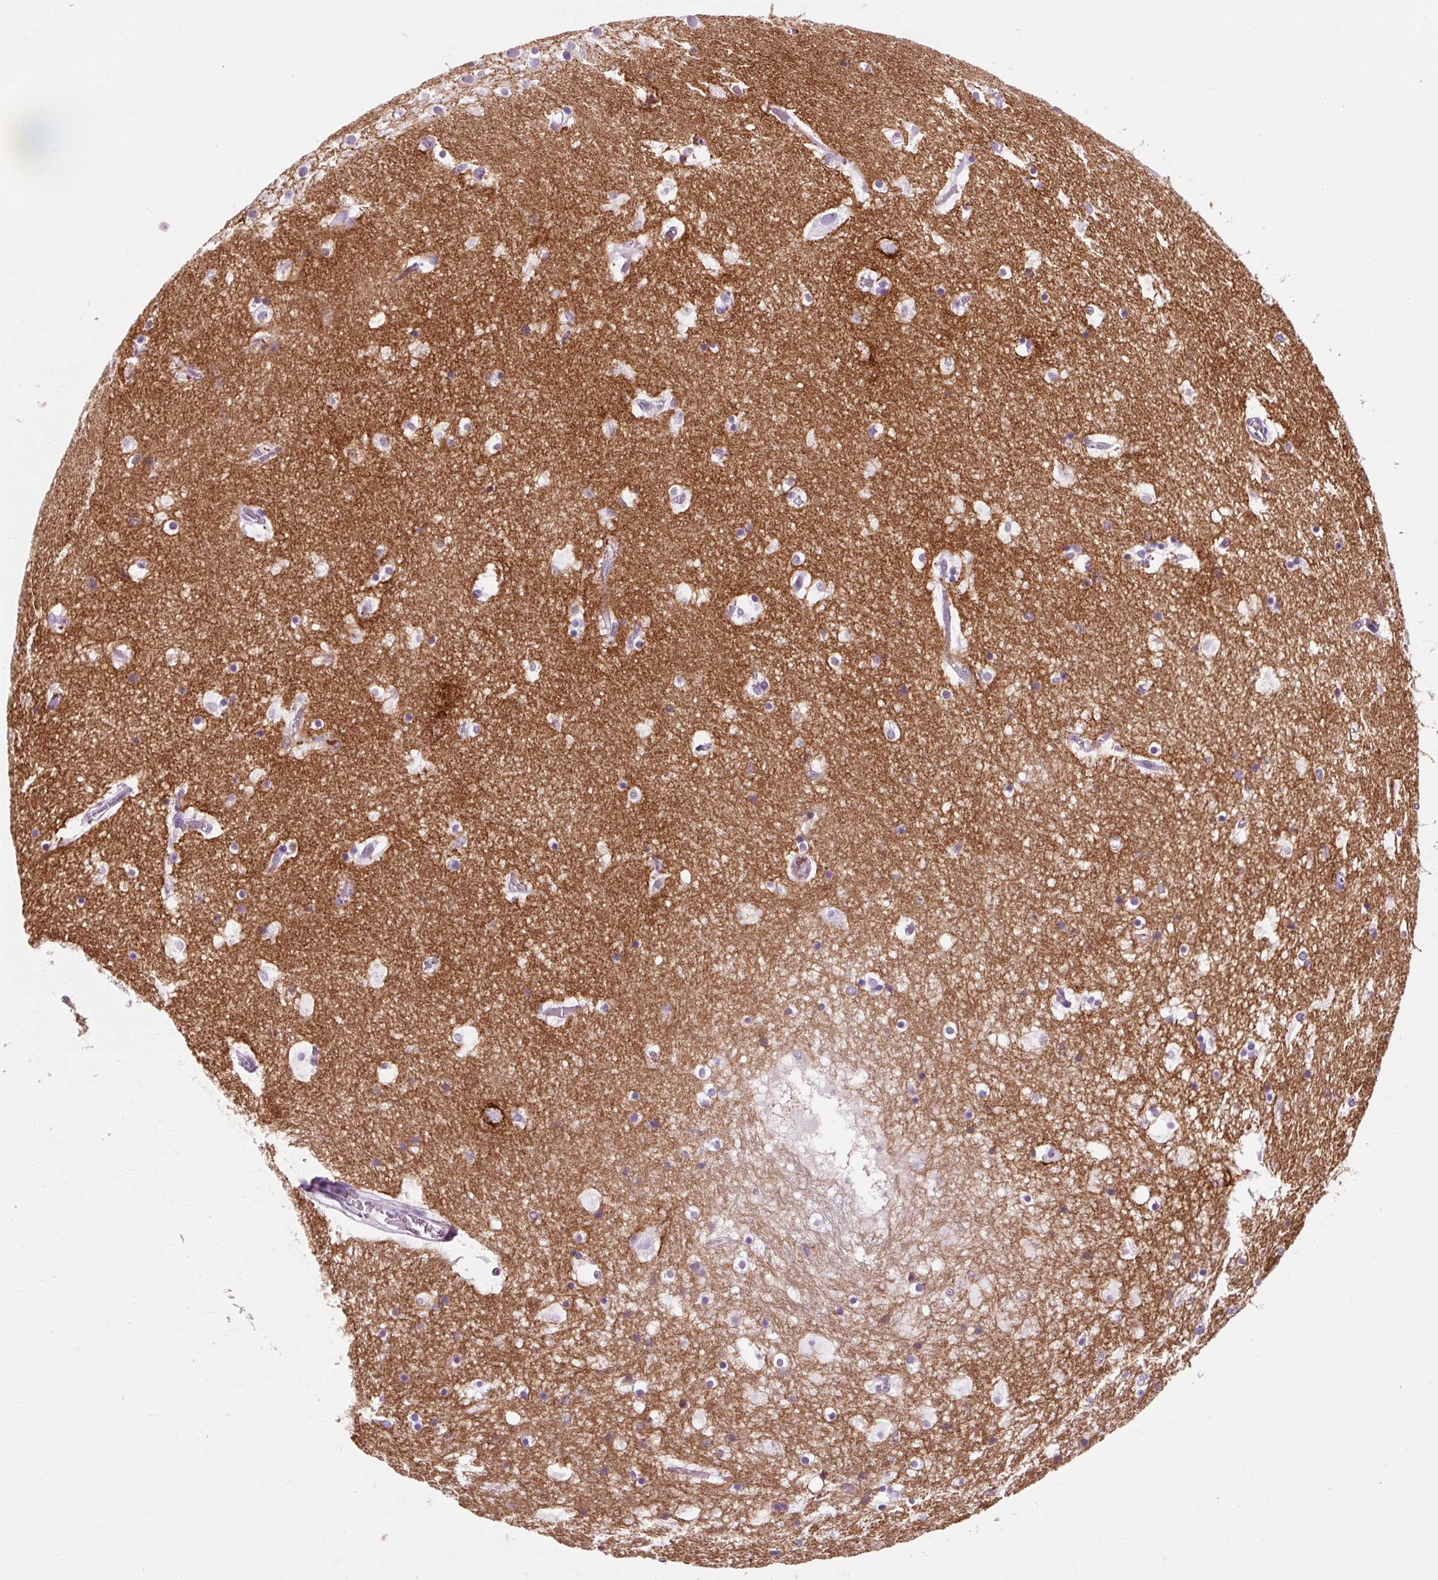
{"staining": {"intensity": "negative", "quantity": "none", "location": "none"}, "tissue": "hippocampus", "cell_type": "Glial cells", "image_type": "normal", "snomed": [{"axis": "morphology", "description": "Normal tissue, NOS"}, {"axis": "topography", "description": "Hippocampus"}], "caption": "The photomicrograph shows no significant staining in glial cells of hippocampus. The staining is performed using DAB (3,3'-diaminobenzidine) brown chromogen with nuclei counter-stained in using hematoxylin.", "gene": "OOEP", "patient": {"sex": "female", "age": 52}}